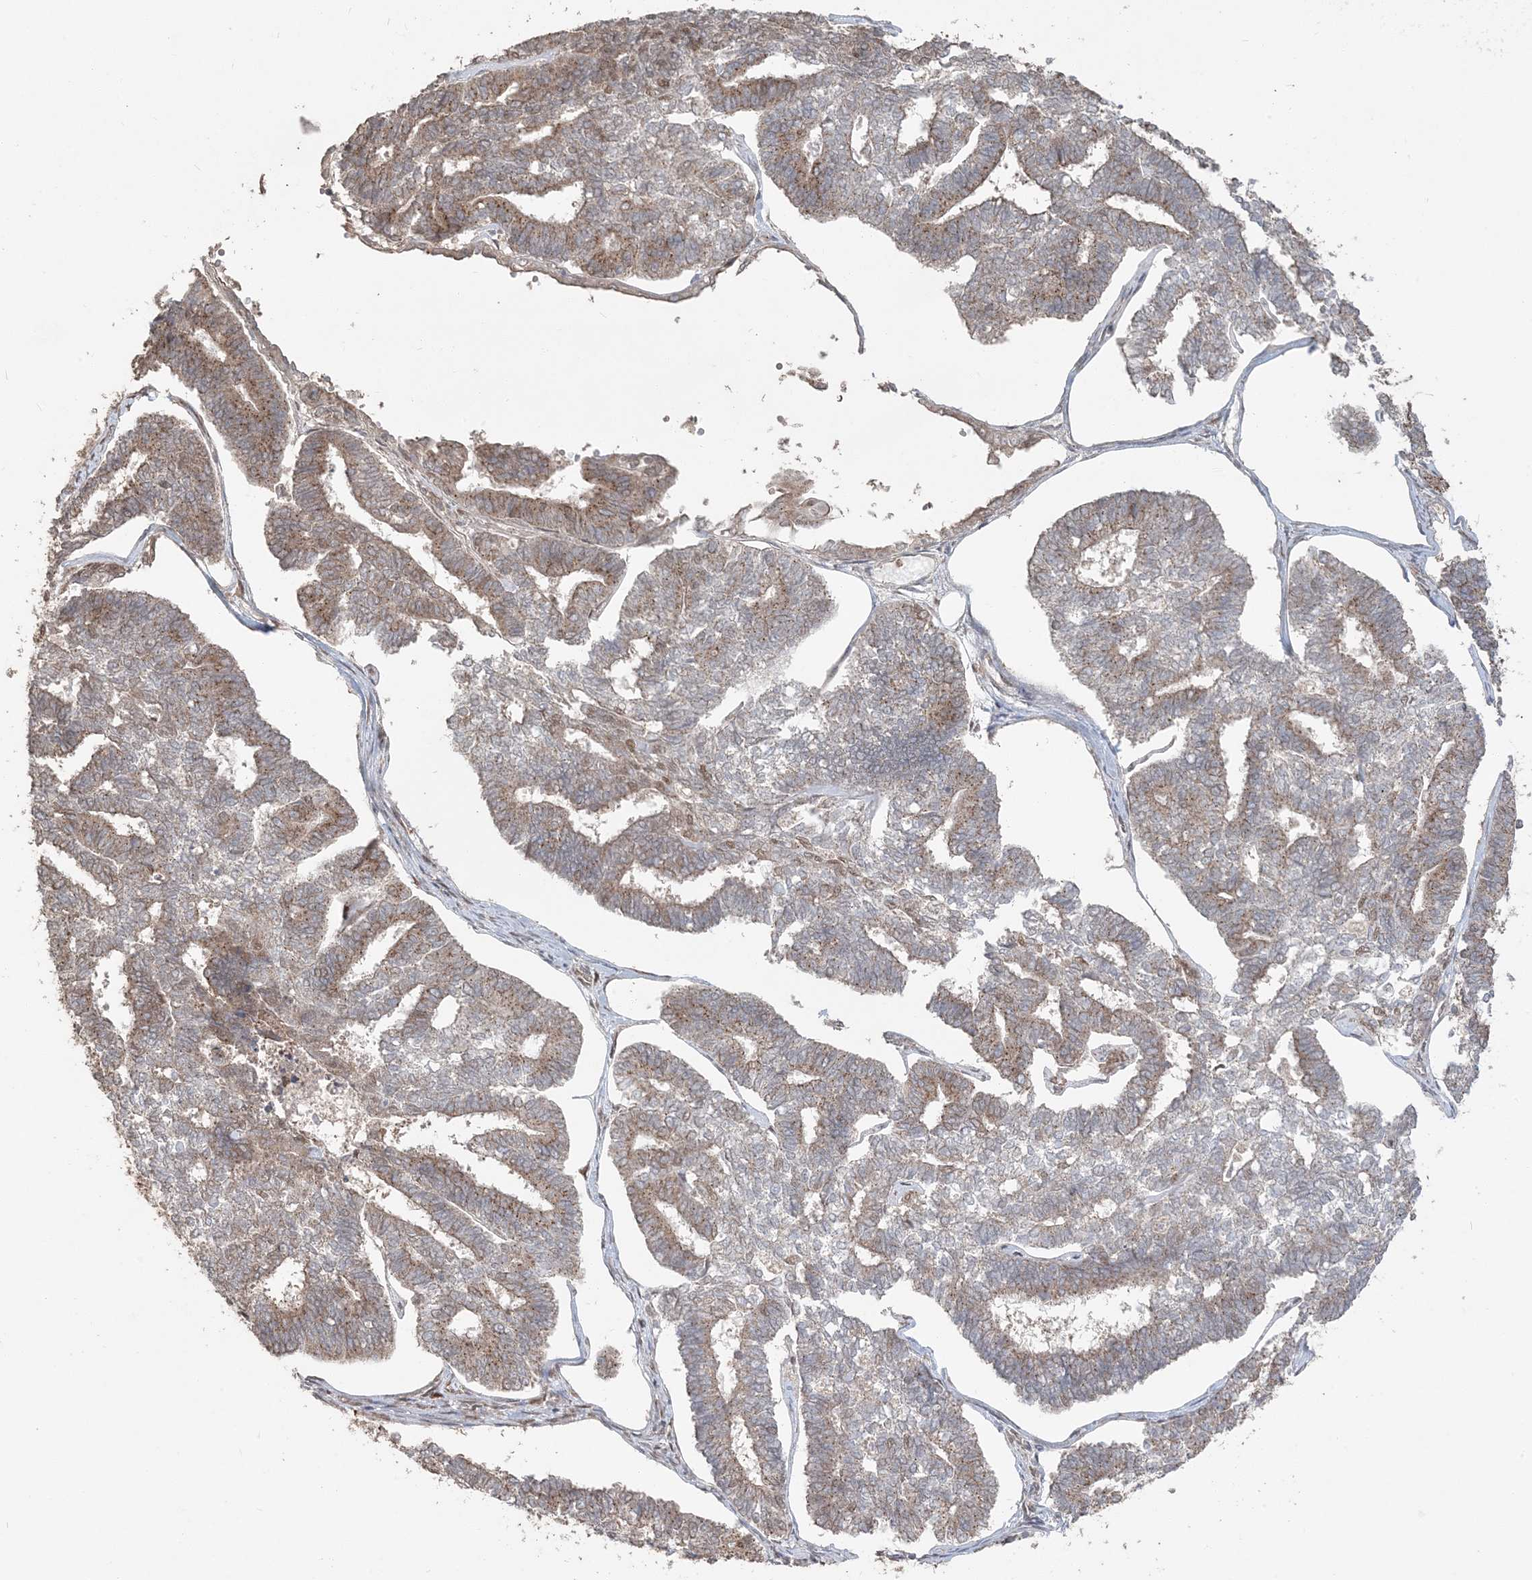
{"staining": {"intensity": "moderate", "quantity": "25%-75%", "location": "cytoplasmic/membranous"}, "tissue": "endometrial cancer", "cell_type": "Tumor cells", "image_type": "cancer", "snomed": [{"axis": "morphology", "description": "Adenocarcinoma, NOS"}, {"axis": "topography", "description": "Endometrium"}], "caption": "Moderate cytoplasmic/membranous positivity is identified in approximately 25%-75% of tumor cells in endometrial adenocarcinoma. Immunohistochemistry (ihc) stains the protein in brown and the nuclei are stained blue.", "gene": "RER1", "patient": {"sex": "female", "age": 70}}